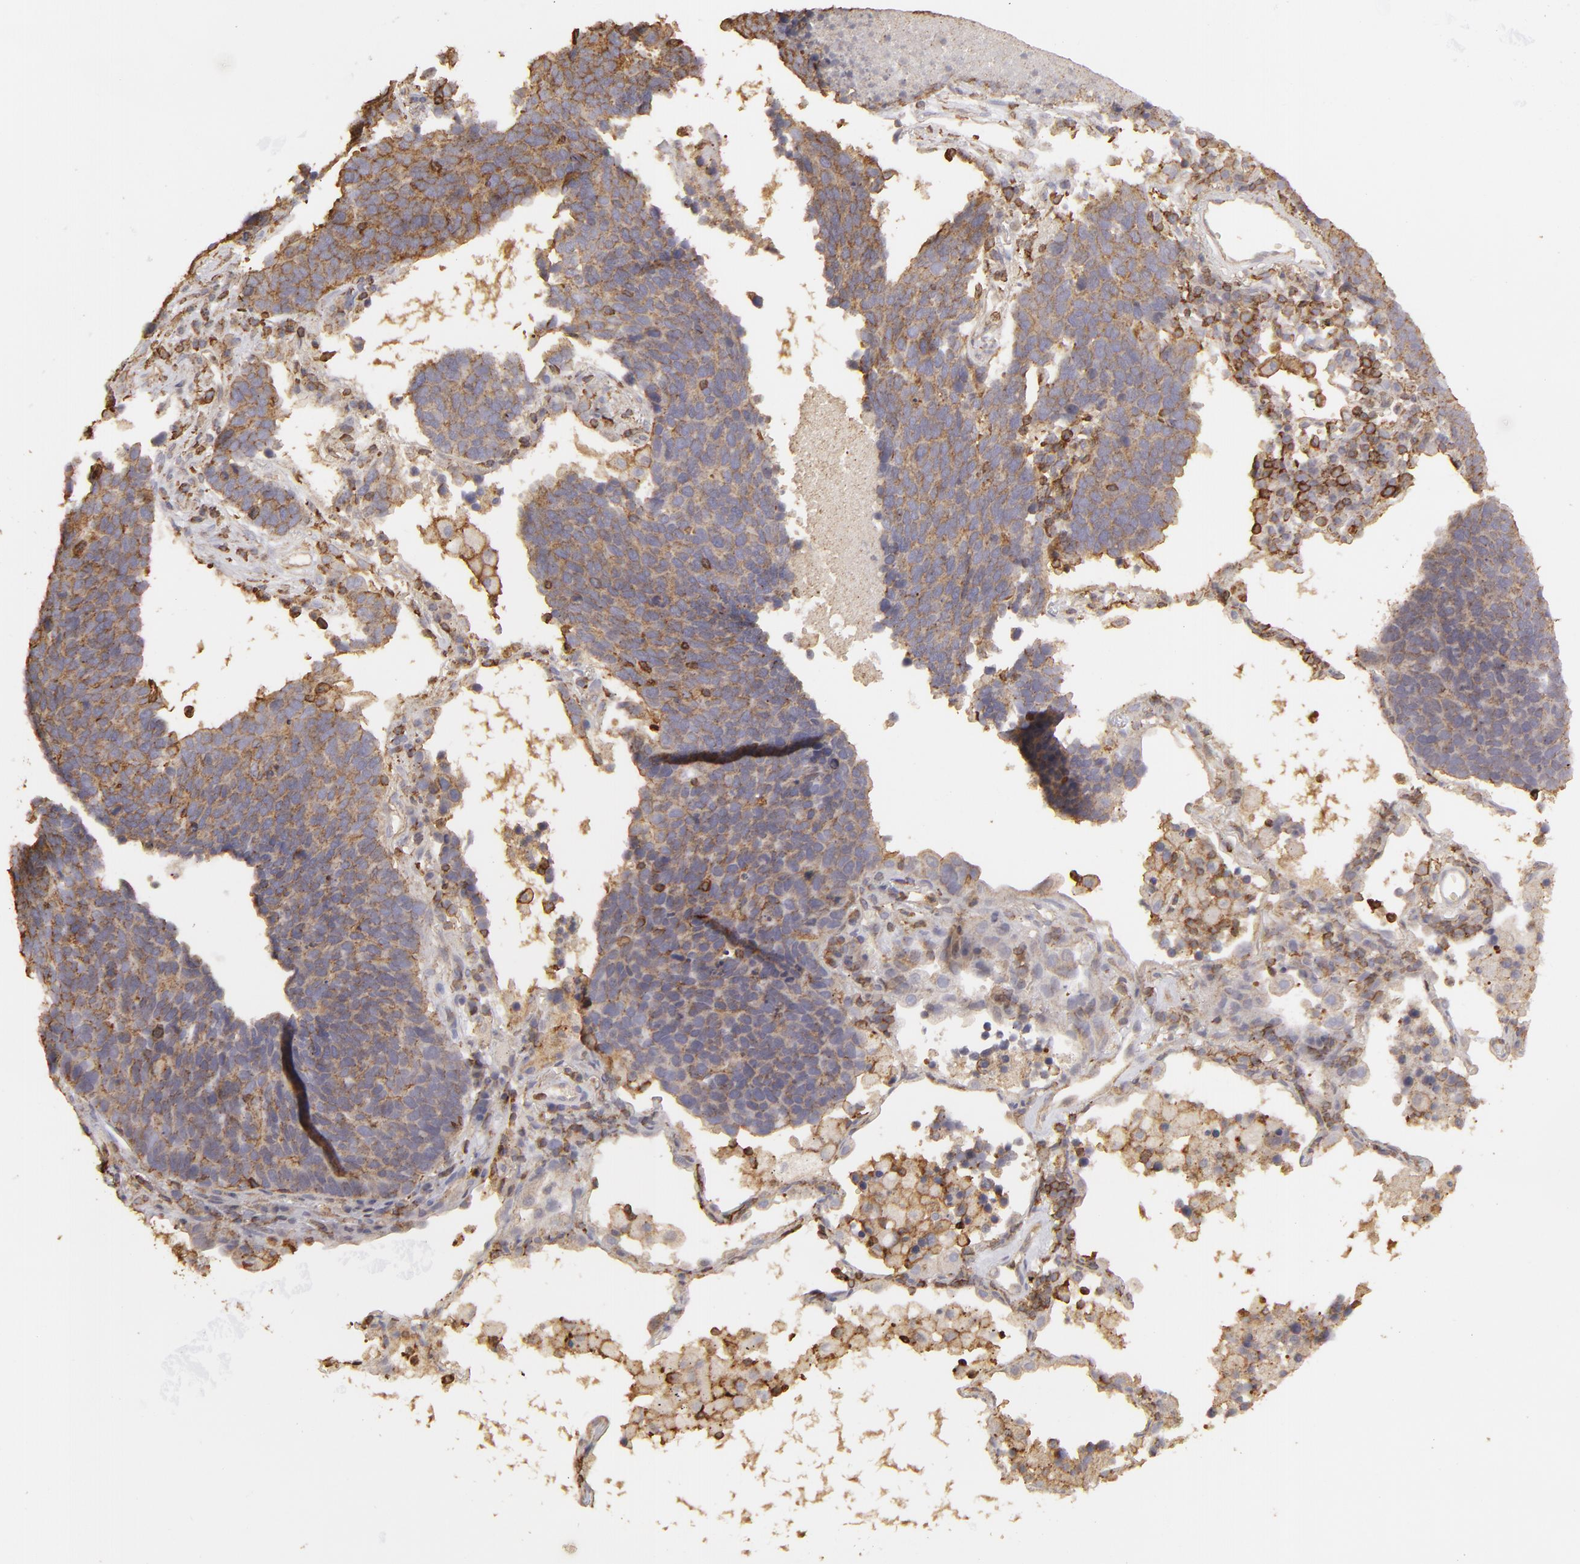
{"staining": {"intensity": "moderate", "quantity": ">75%", "location": "cytoplasmic/membranous"}, "tissue": "lung cancer", "cell_type": "Tumor cells", "image_type": "cancer", "snomed": [{"axis": "morphology", "description": "Neoplasm, malignant, NOS"}, {"axis": "topography", "description": "Lung"}], "caption": "This micrograph displays lung neoplasm (malignant) stained with immunohistochemistry (IHC) to label a protein in brown. The cytoplasmic/membranous of tumor cells show moderate positivity for the protein. Nuclei are counter-stained blue.", "gene": "ACTB", "patient": {"sex": "female", "age": 75}}